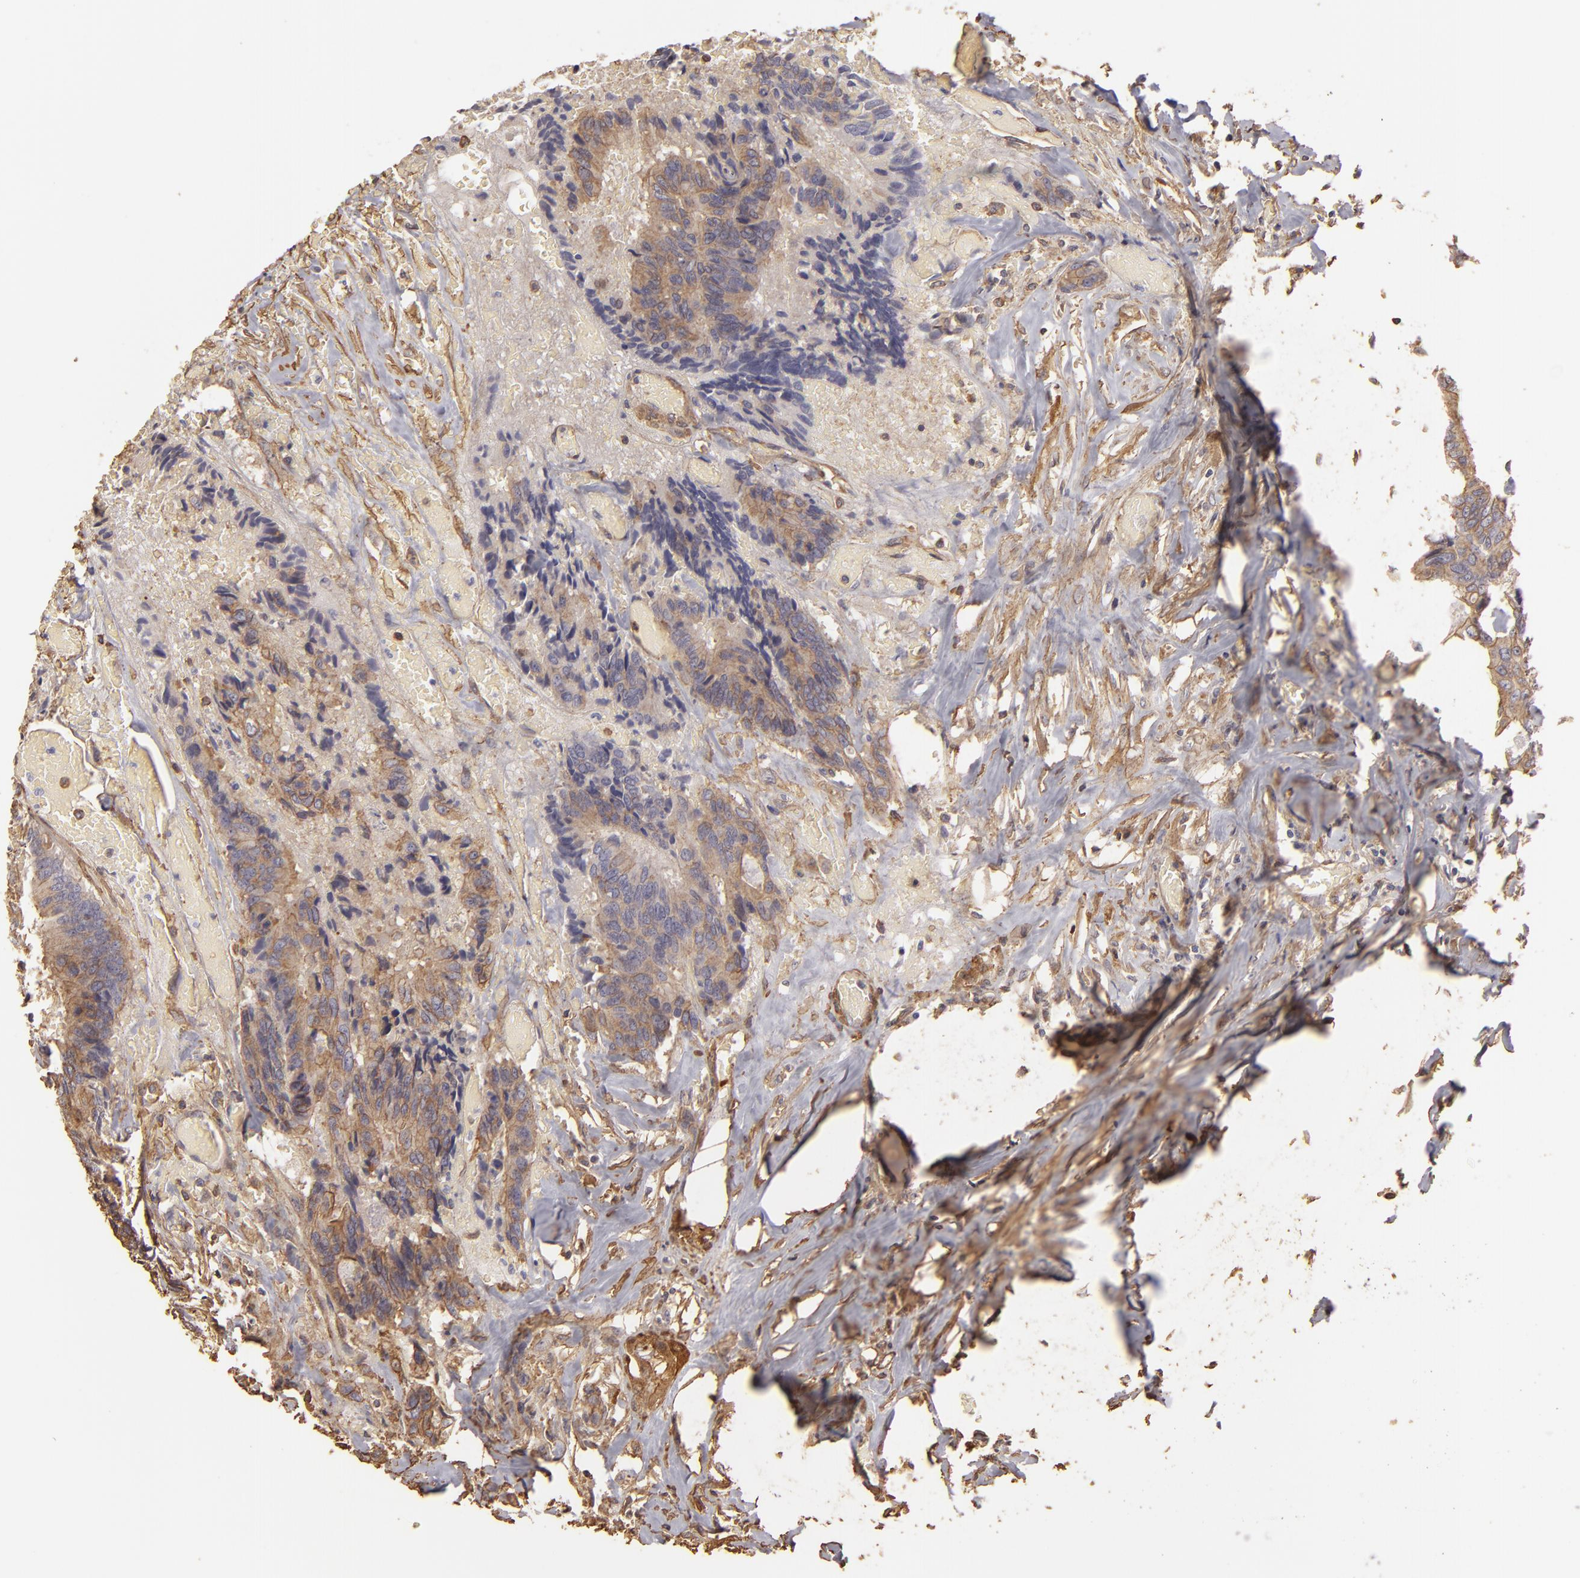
{"staining": {"intensity": "weak", "quantity": ">75%", "location": "cytoplasmic/membranous"}, "tissue": "colorectal cancer", "cell_type": "Tumor cells", "image_type": "cancer", "snomed": [{"axis": "morphology", "description": "Adenocarcinoma, NOS"}, {"axis": "topography", "description": "Rectum"}], "caption": "IHC of human colorectal adenocarcinoma reveals low levels of weak cytoplasmic/membranous positivity in approximately >75% of tumor cells.", "gene": "HSPB6", "patient": {"sex": "male", "age": 55}}